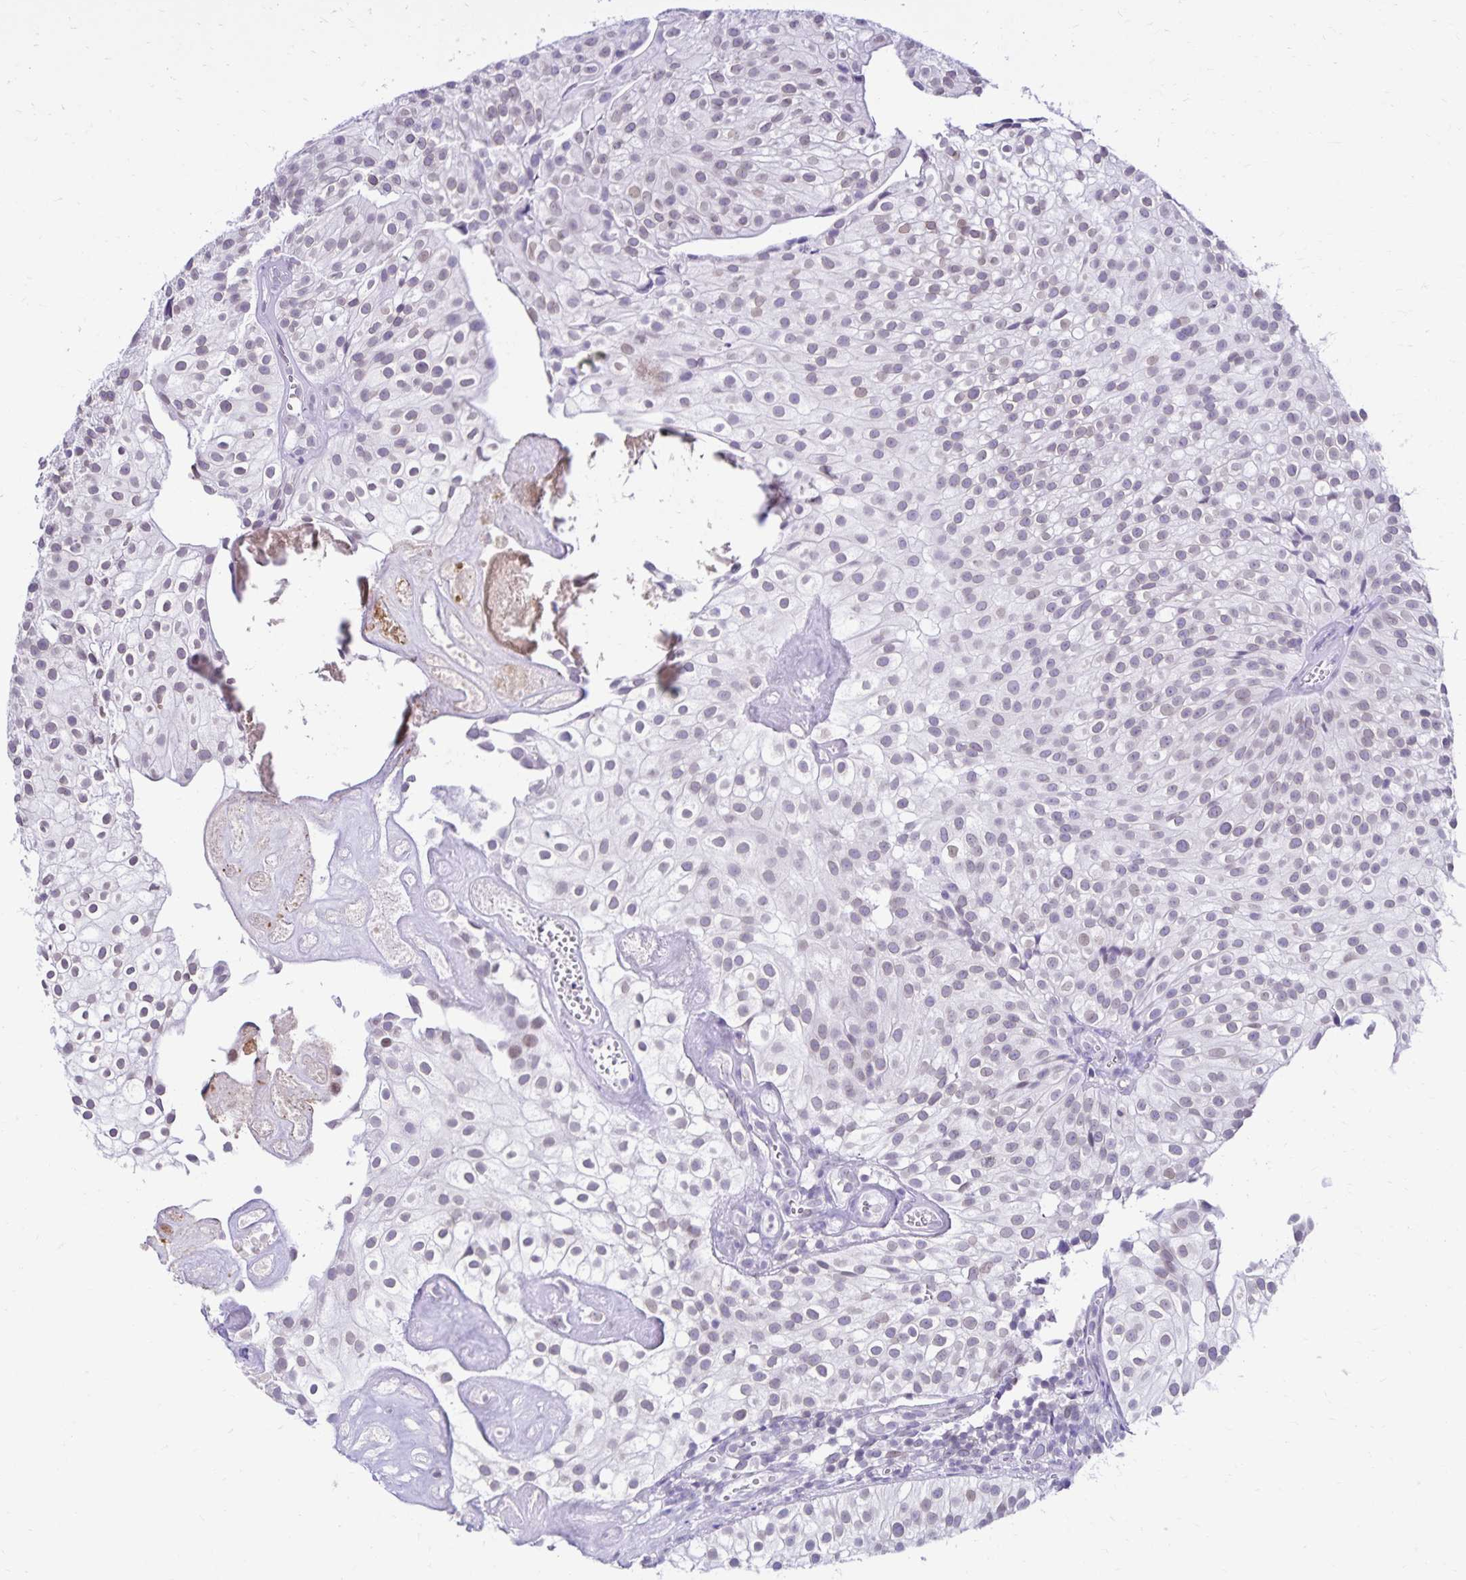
{"staining": {"intensity": "weak", "quantity": "<25%", "location": "nuclear"}, "tissue": "urothelial cancer", "cell_type": "Tumor cells", "image_type": "cancer", "snomed": [{"axis": "morphology", "description": "Urothelial carcinoma, Low grade"}, {"axis": "topography", "description": "Urinary bladder"}], "caption": "The immunohistochemistry micrograph has no significant expression in tumor cells of low-grade urothelial carcinoma tissue.", "gene": "FAM166C", "patient": {"sex": "male", "age": 70}}